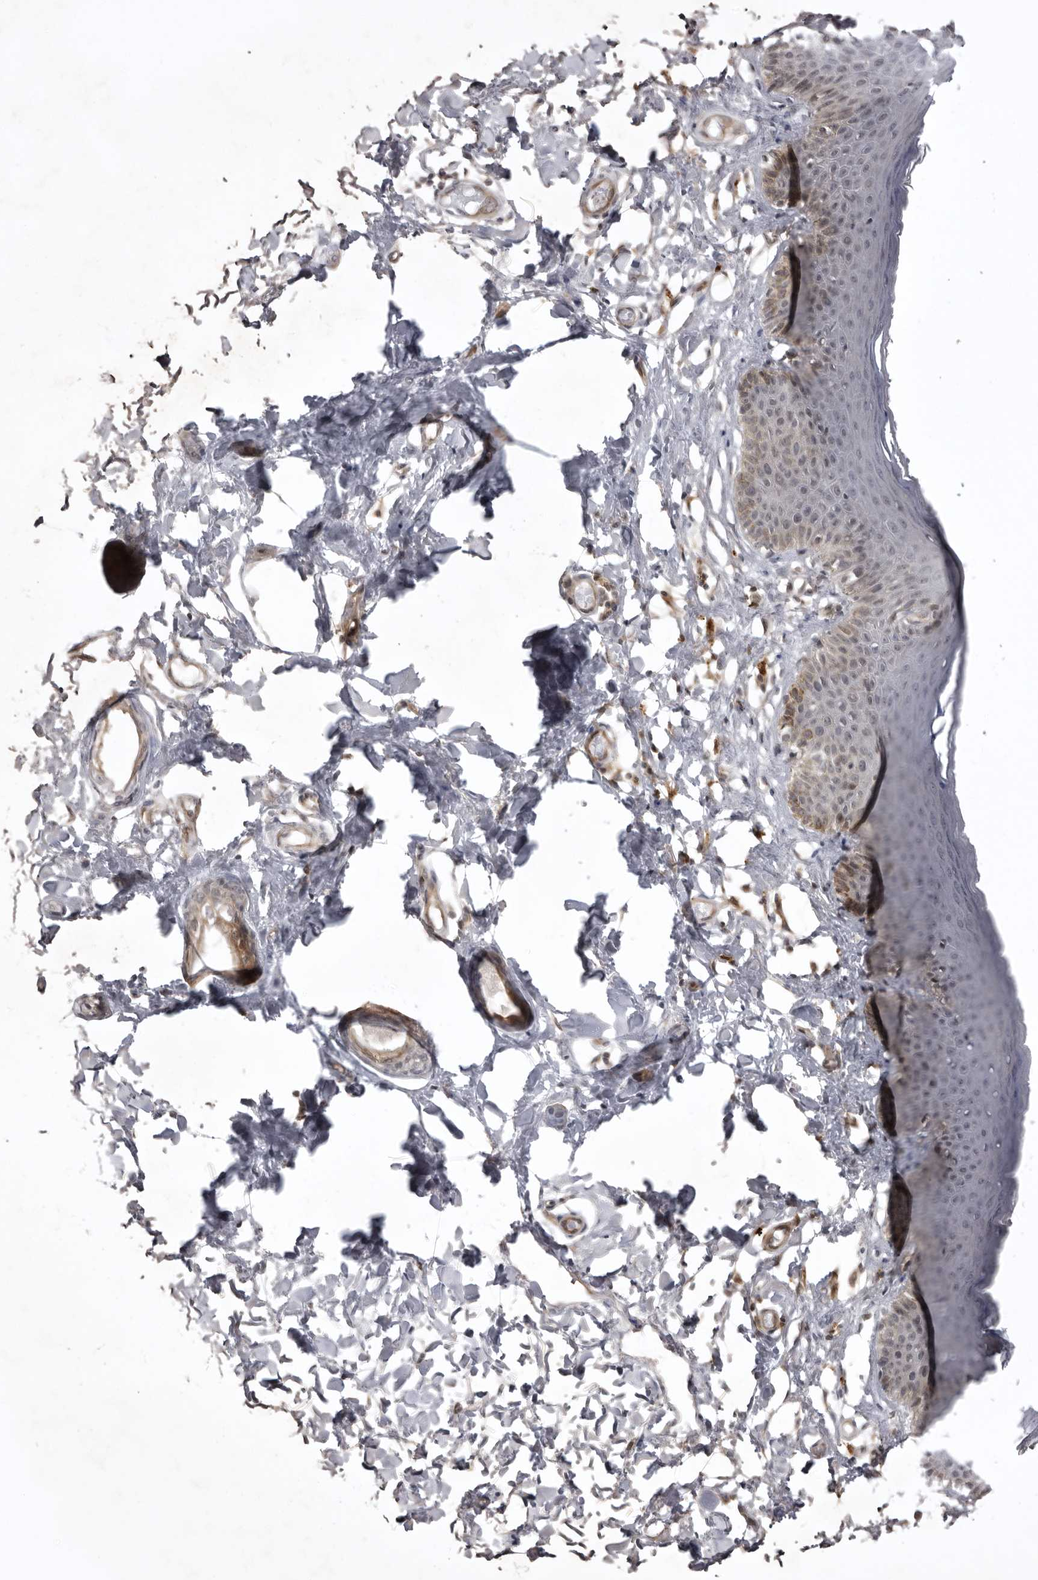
{"staining": {"intensity": "weak", "quantity": "25%-75%", "location": "cytoplasmic/membranous,nuclear"}, "tissue": "skin", "cell_type": "Epidermal cells", "image_type": "normal", "snomed": [{"axis": "morphology", "description": "Normal tissue, NOS"}, {"axis": "topography", "description": "Vulva"}], "caption": "High-magnification brightfield microscopy of benign skin stained with DAB (brown) and counterstained with hematoxylin (blue). epidermal cells exhibit weak cytoplasmic/membranous,nuclear staining is identified in about25%-75% of cells. (Brightfield microscopy of DAB IHC at high magnification).", "gene": "USP43", "patient": {"sex": "female", "age": 66}}